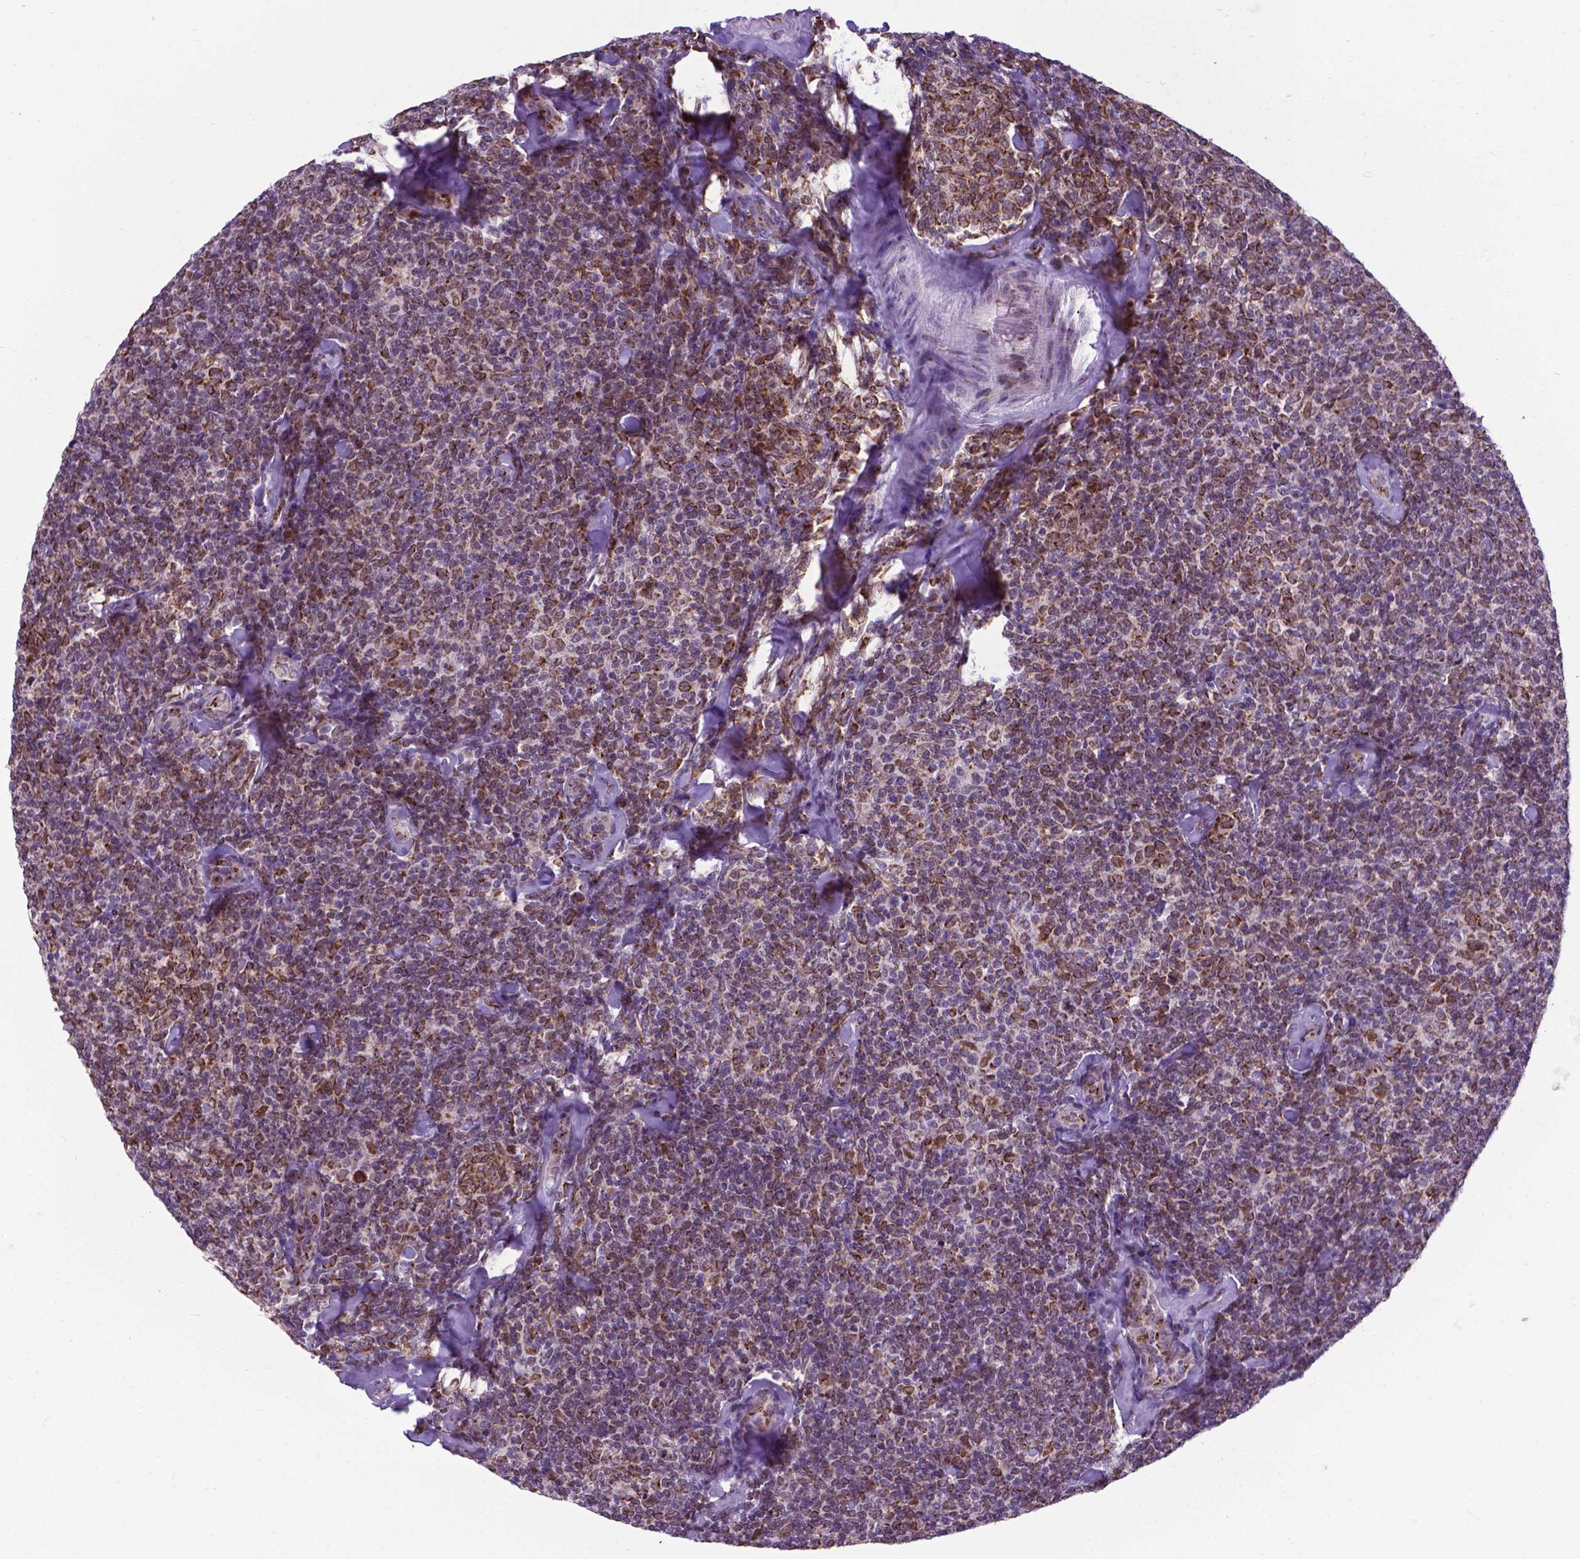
{"staining": {"intensity": "moderate", "quantity": "25%-75%", "location": "cytoplasmic/membranous,nuclear"}, "tissue": "lymphoma", "cell_type": "Tumor cells", "image_type": "cancer", "snomed": [{"axis": "morphology", "description": "Malignant lymphoma, non-Hodgkin's type, Low grade"}, {"axis": "topography", "description": "Lymph node"}], "caption": "There is medium levels of moderate cytoplasmic/membranous and nuclear positivity in tumor cells of malignant lymphoma, non-Hodgkin's type (low-grade), as demonstrated by immunohistochemical staining (brown color).", "gene": "MRPL10", "patient": {"sex": "female", "age": 56}}